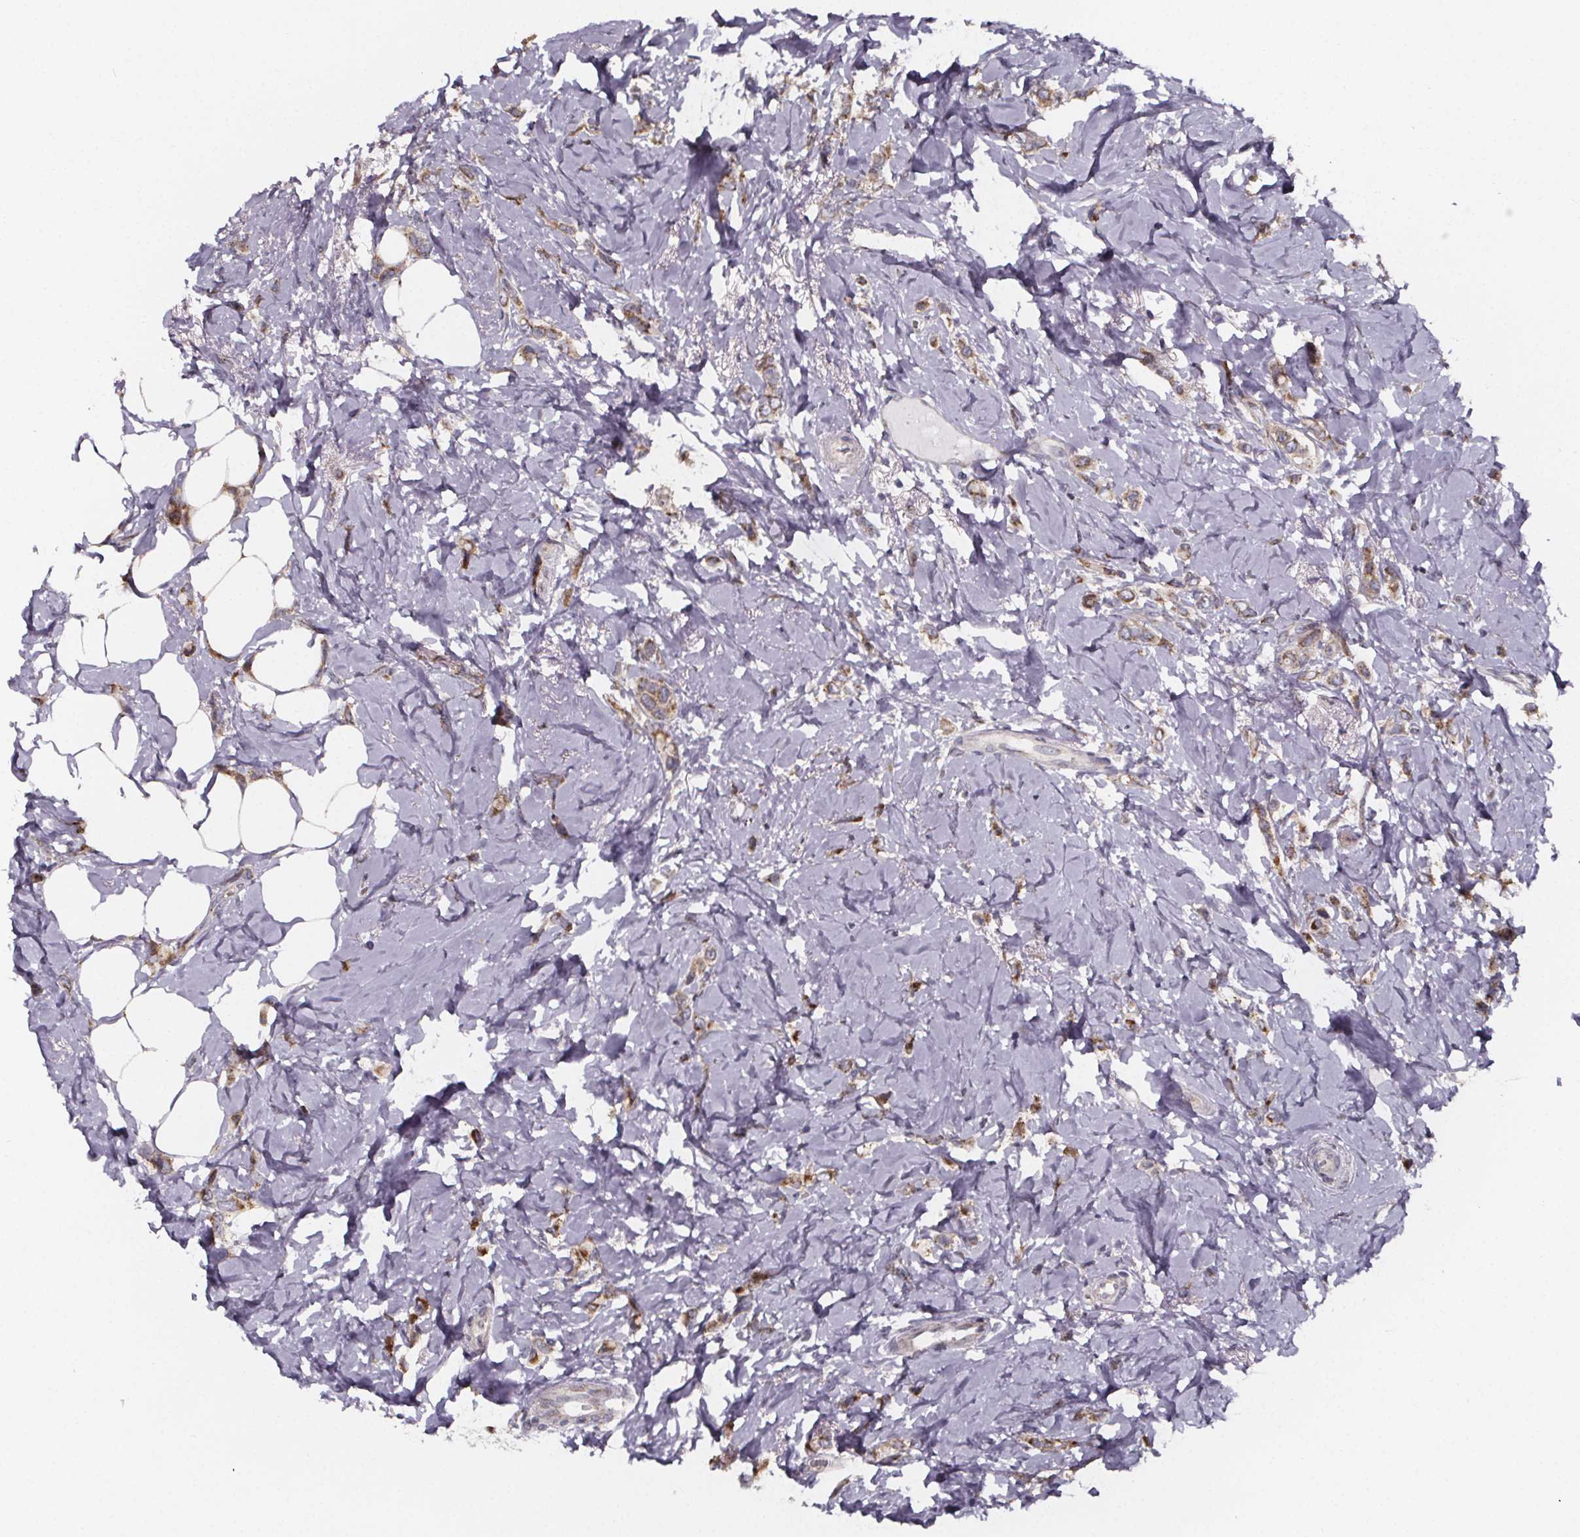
{"staining": {"intensity": "moderate", "quantity": "25%-75%", "location": "cytoplasmic/membranous"}, "tissue": "breast cancer", "cell_type": "Tumor cells", "image_type": "cancer", "snomed": [{"axis": "morphology", "description": "Lobular carcinoma"}, {"axis": "topography", "description": "Breast"}], "caption": "Tumor cells show medium levels of moderate cytoplasmic/membranous staining in about 25%-75% of cells in human breast cancer.", "gene": "NDST1", "patient": {"sex": "female", "age": 66}}